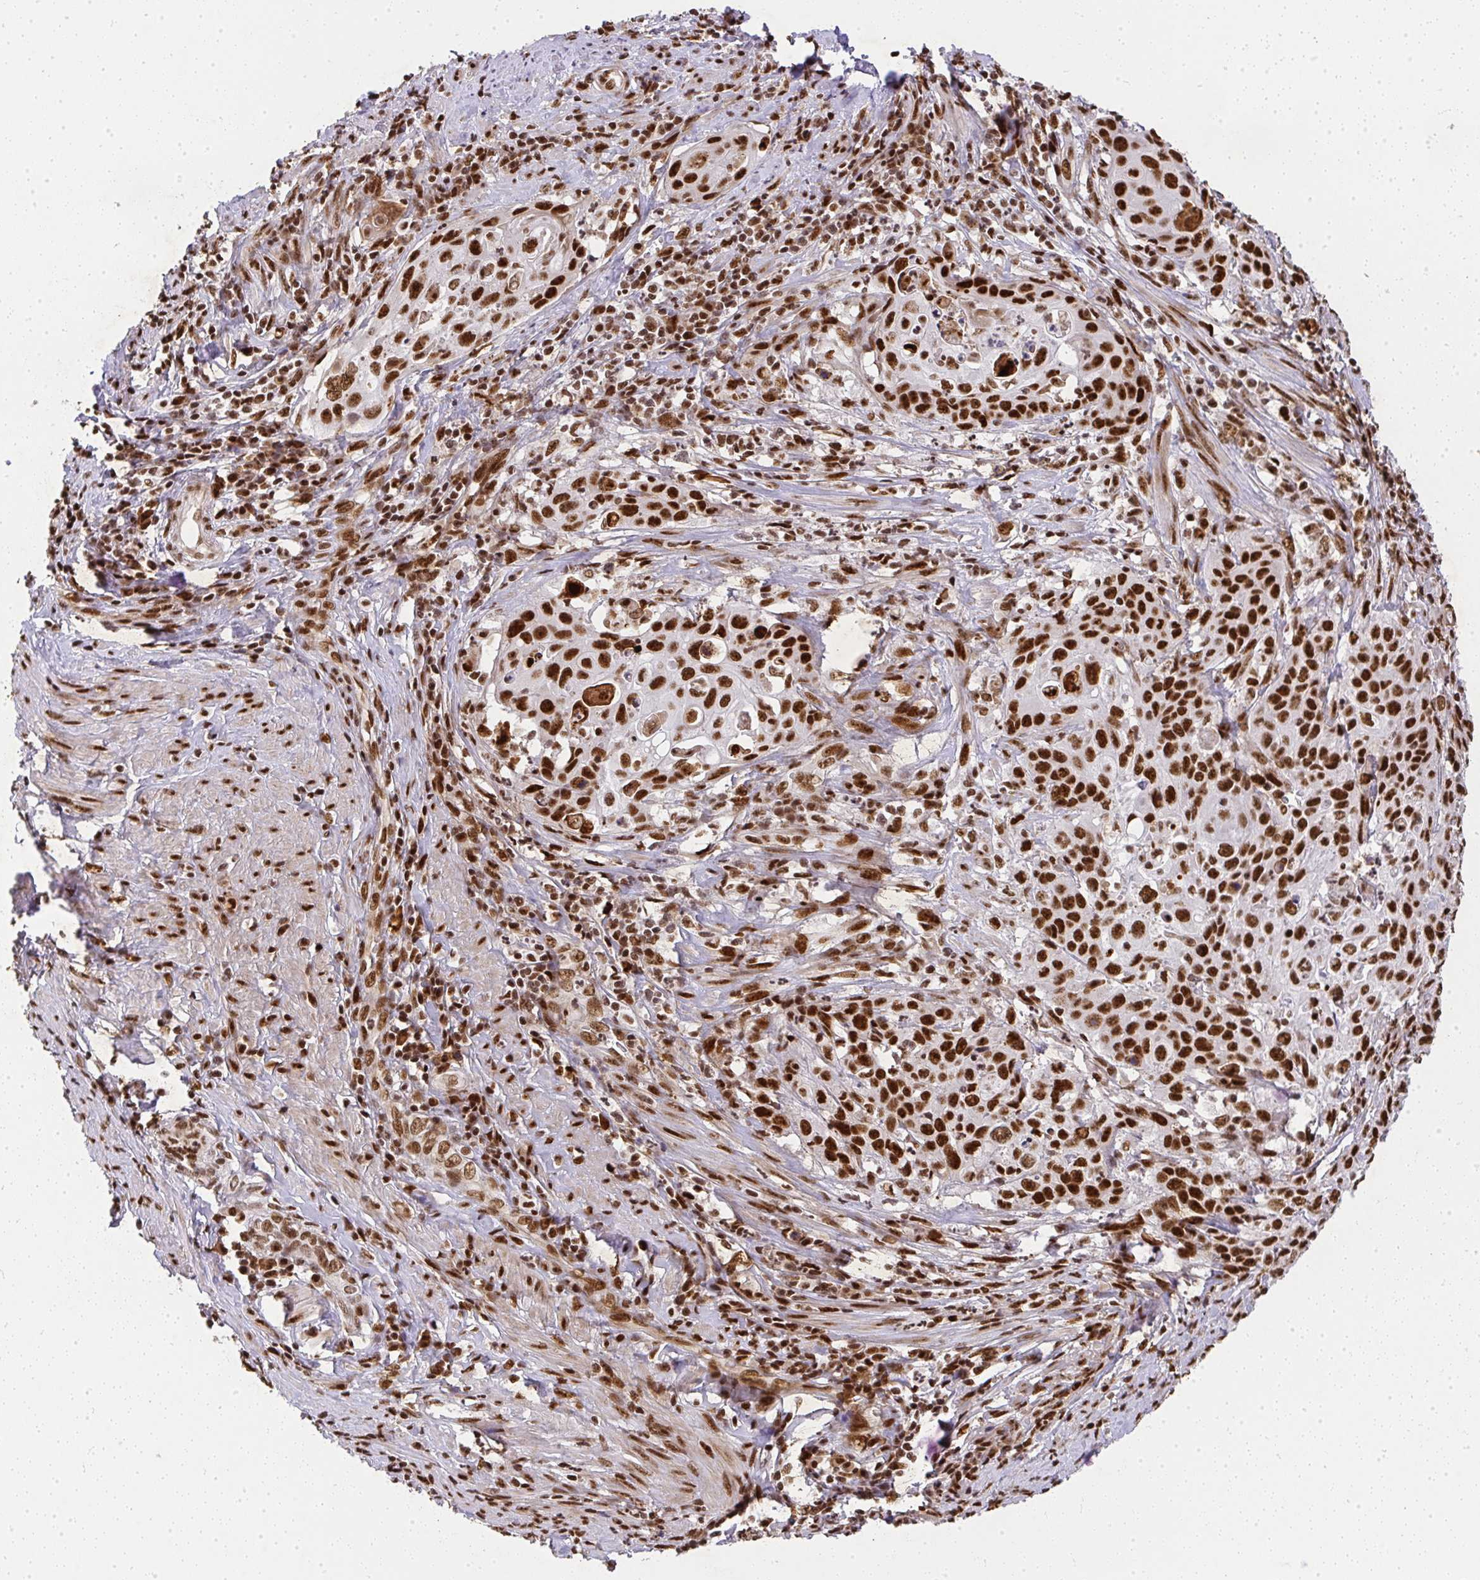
{"staining": {"intensity": "strong", "quantity": ">75%", "location": "nuclear"}, "tissue": "cervical cancer", "cell_type": "Tumor cells", "image_type": "cancer", "snomed": [{"axis": "morphology", "description": "Squamous cell carcinoma, NOS"}, {"axis": "topography", "description": "Cervix"}], "caption": "Strong nuclear protein staining is present in about >75% of tumor cells in cervical cancer. Nuclei are stained in blue.", "gene": "U2AF1", "patient": {"sex": "female", "age": 65}}